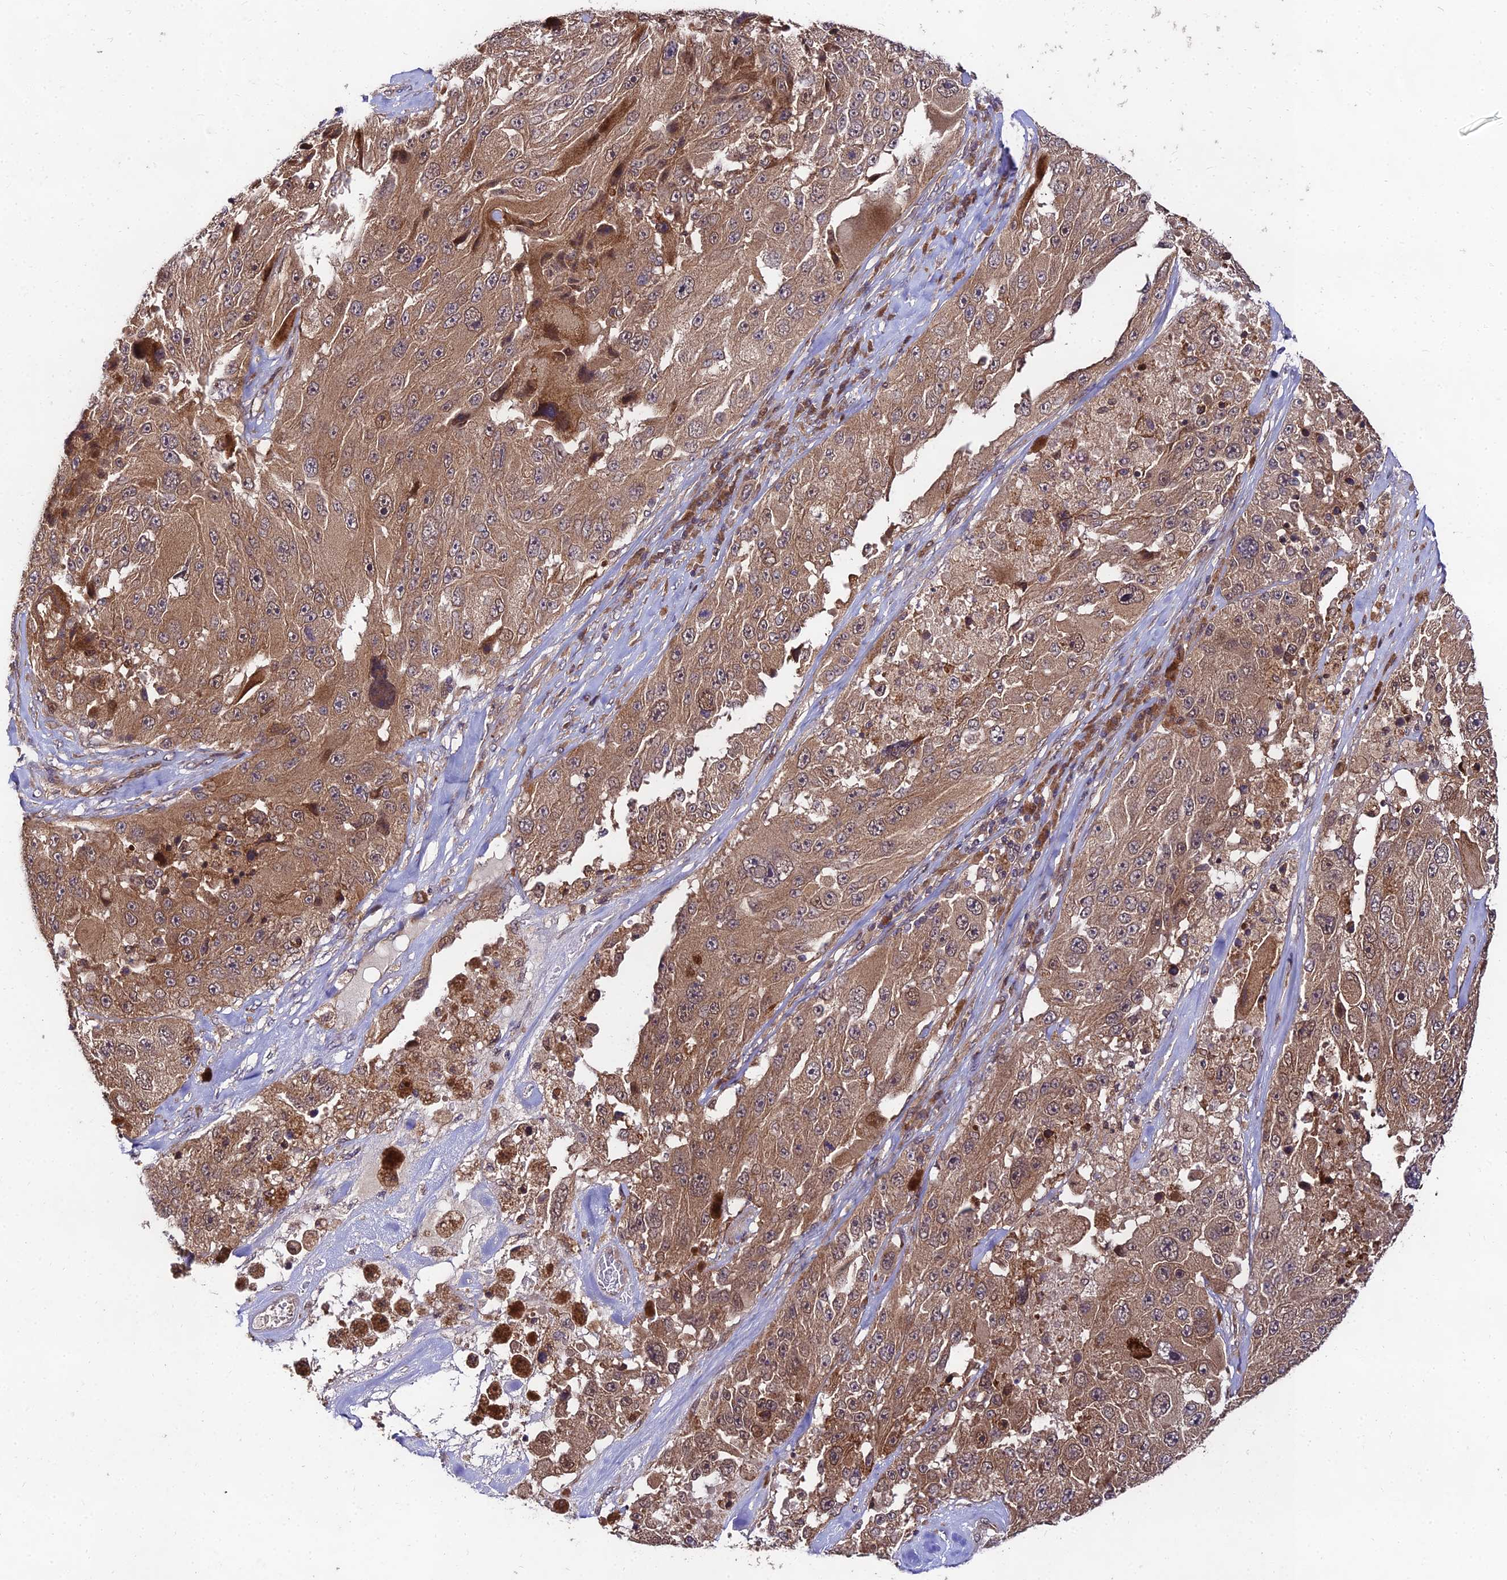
{"staining": {"intensity": "moderate", "quantity": ">75%", "location": "cytoplasmic/membranous,nuclear"}, "tissue": "melanoma", "cell_type": "Tumor cells", "image_type": "cancer", "snomed": [{"axis": "morphology", "description": "Malignant melanoma, Metastatic site"}, {"axis": "topography", "description": "Lymph node"}], "caption": "Human malignant melanoma (metastatic site) stained with a protein marker exhibits moderate staining in tumor cells.", "gene": "MKKS", "patient": {"sex": "male", "age": 62}}